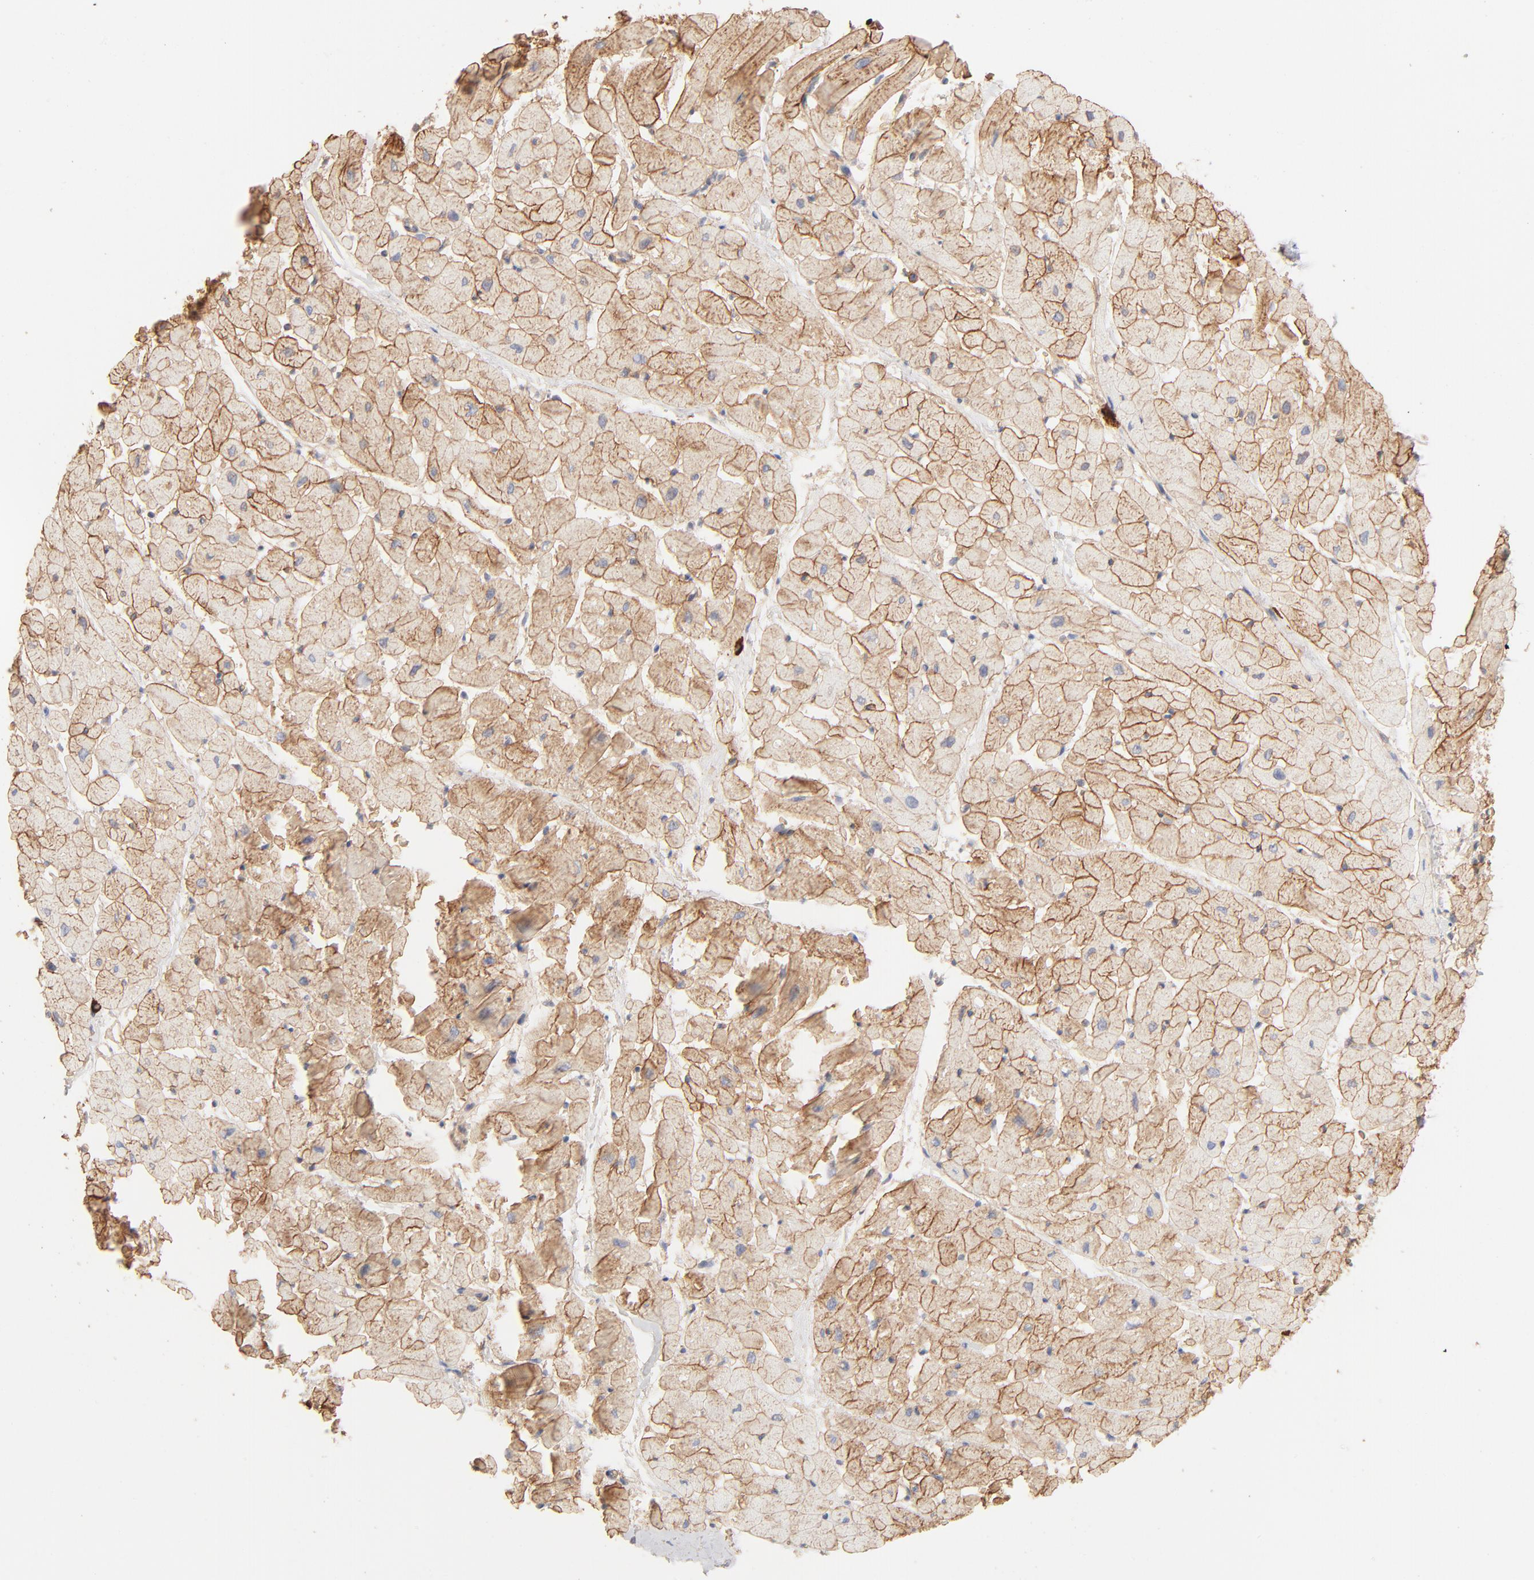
{"staining": {"intensity": "moderate", "quantity": ">75%", "location": "cytoplasmic/membranous"}, "tissue": "heart muscle", "cell_type": "Cardiomyocytes", "image_type": "normal", "snomed": [{"axis": "morphology", "description": "Normal tissue, NOS"}, {"axis": "topography", "description": "Heart"}], "caption": "Immunohistochemistry (IHC) of benign human heart muscle exhibits medium levels of moderate cytoplasmic/membranous staining in approximately >75% of cardiomyocytes.", "gene": "SPTB", "patient": {"sex": "male", "age": 45}}